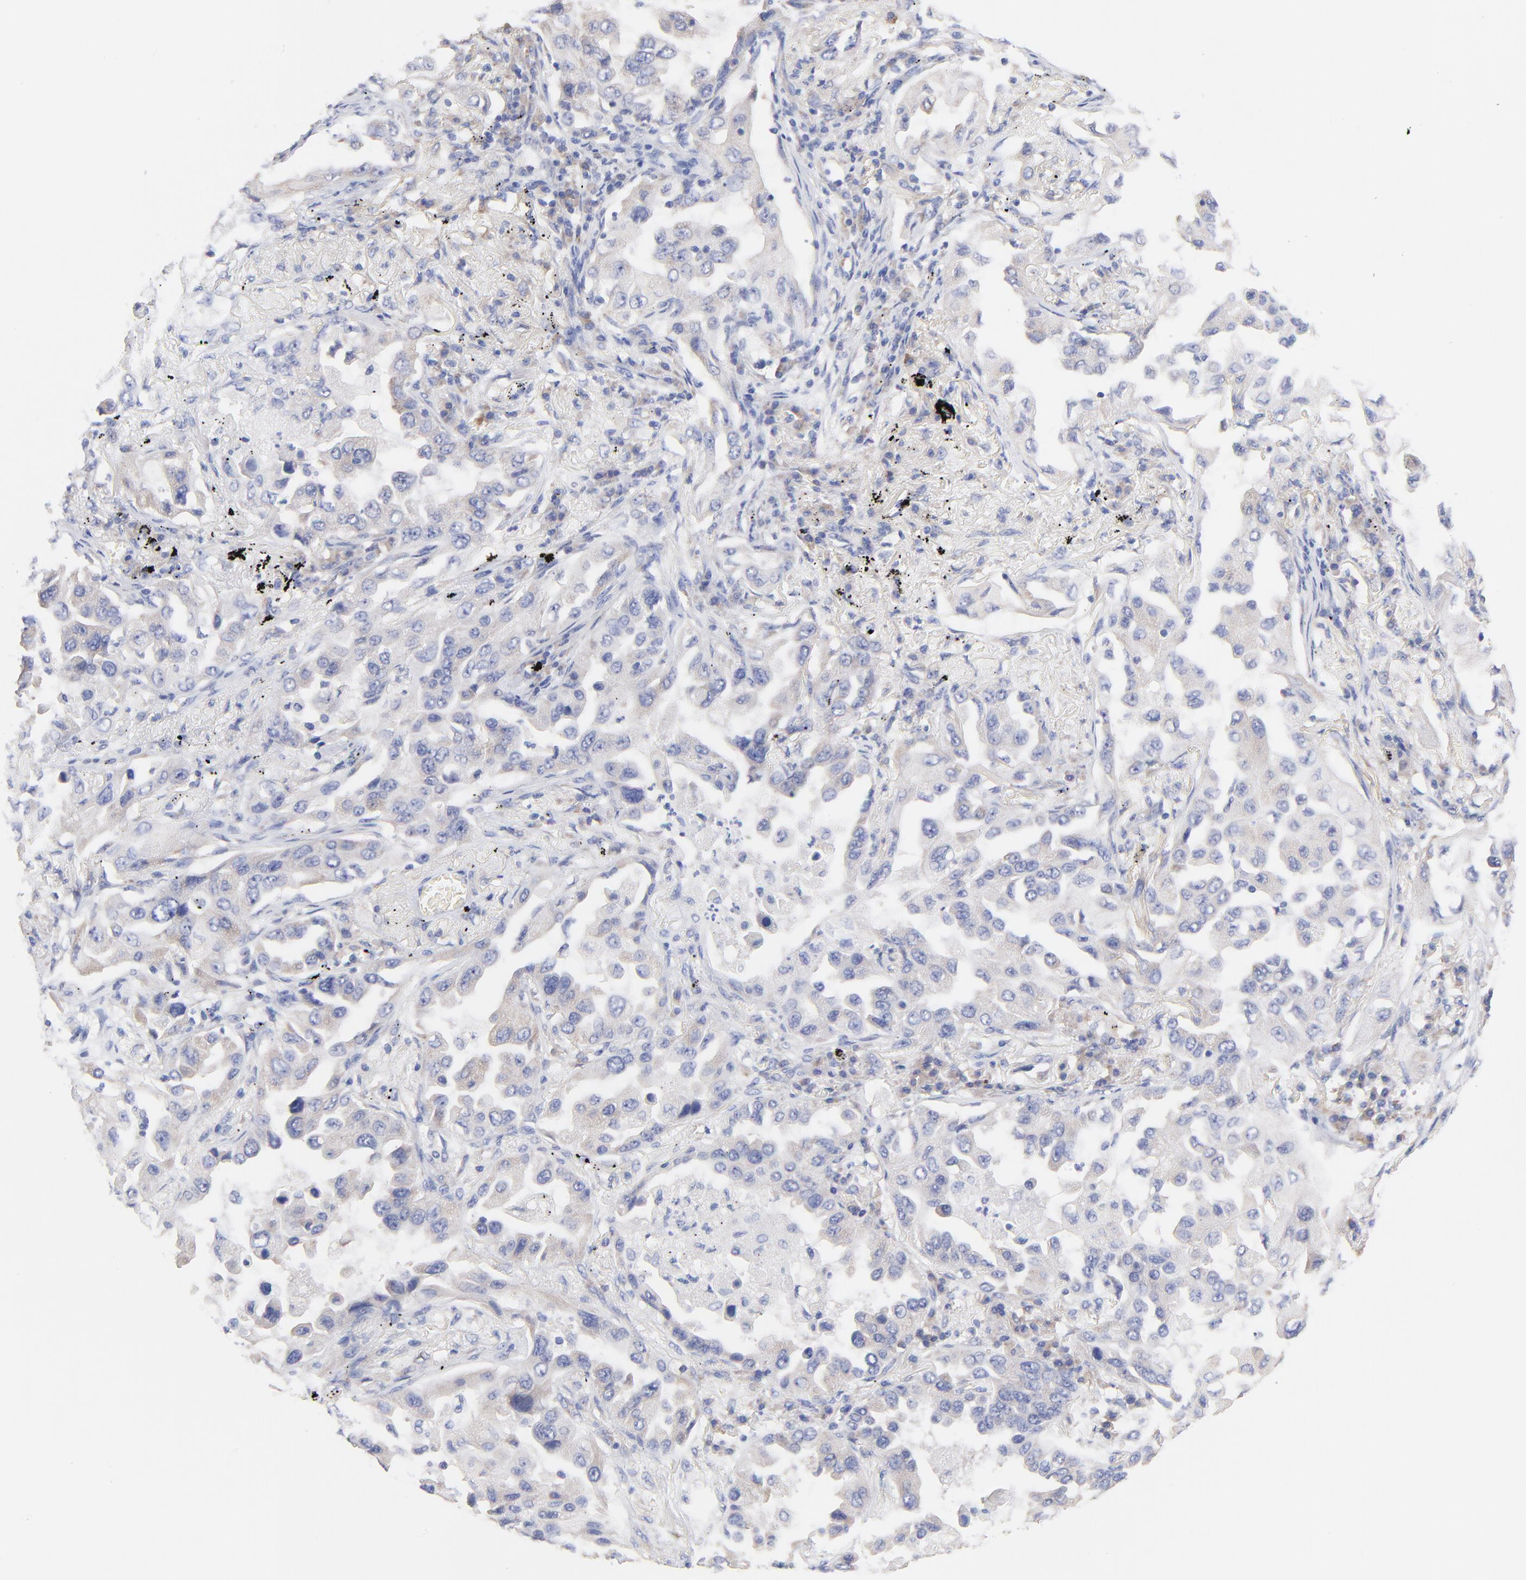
{"staining": {"intensity": "weak", "quantity": "<25%", "location": "cytoplasmic/membranous"}, "tissue": "lung cancer", "cell_type": "Tumor cells", "image_type": "cancer", "snomed": [{"axis": "morphology", "description": "Adenocarcinoma, NOS"}, {"axis": "topography", "description": "Lung"}], "caption": "IHC histopathology image of lung cancer (adenocarcinoma) stained for a protein (brown), which demonstrates no expression in tumor cells.", "gene": "TNFRSF13C", "patient": {"sex": "female", "age": 65}}